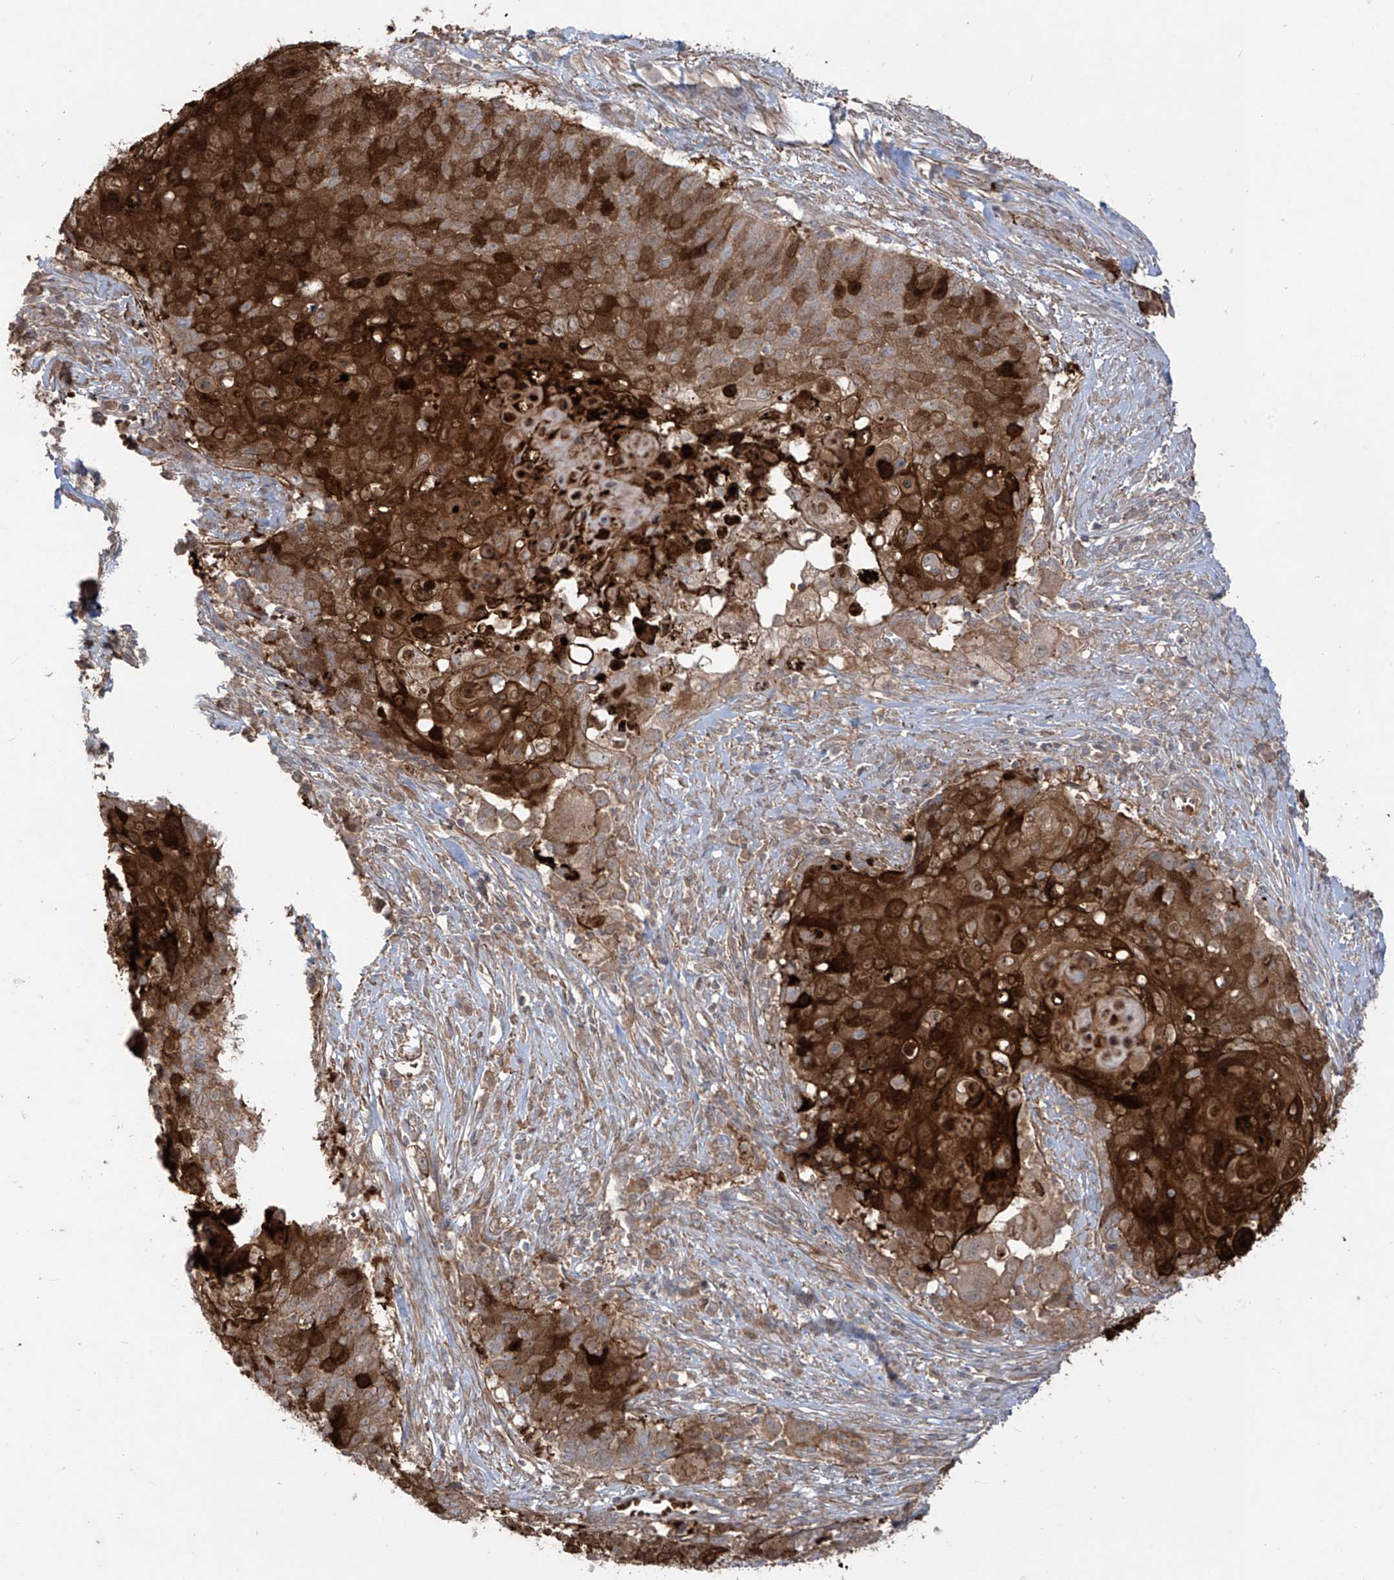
{"staining": {"intensity": "strong", "quantity": ">75%", "location": "cytoplasmic/membranous"}, "tissue": "cervical cancer", "cell_type": "Tumor cells", "image_type": "cancer", "snomed": [{"axis": "morphology", "description": "Squamous cell carcinoma, NOS"}, {"axis": "topography", "description": "Cervix"}], "caption": "Immunohistochemistry of cervical cancer displays high levels of strong cytoplasmic/membranous staining in about >75% of tumor cells. (DAB (3,3'-diaminobenzidine) = brown stain, brightfield microscopy at high magnification).", "gene": "TRMU", "patient": {"sex": "female", "age": 39}}